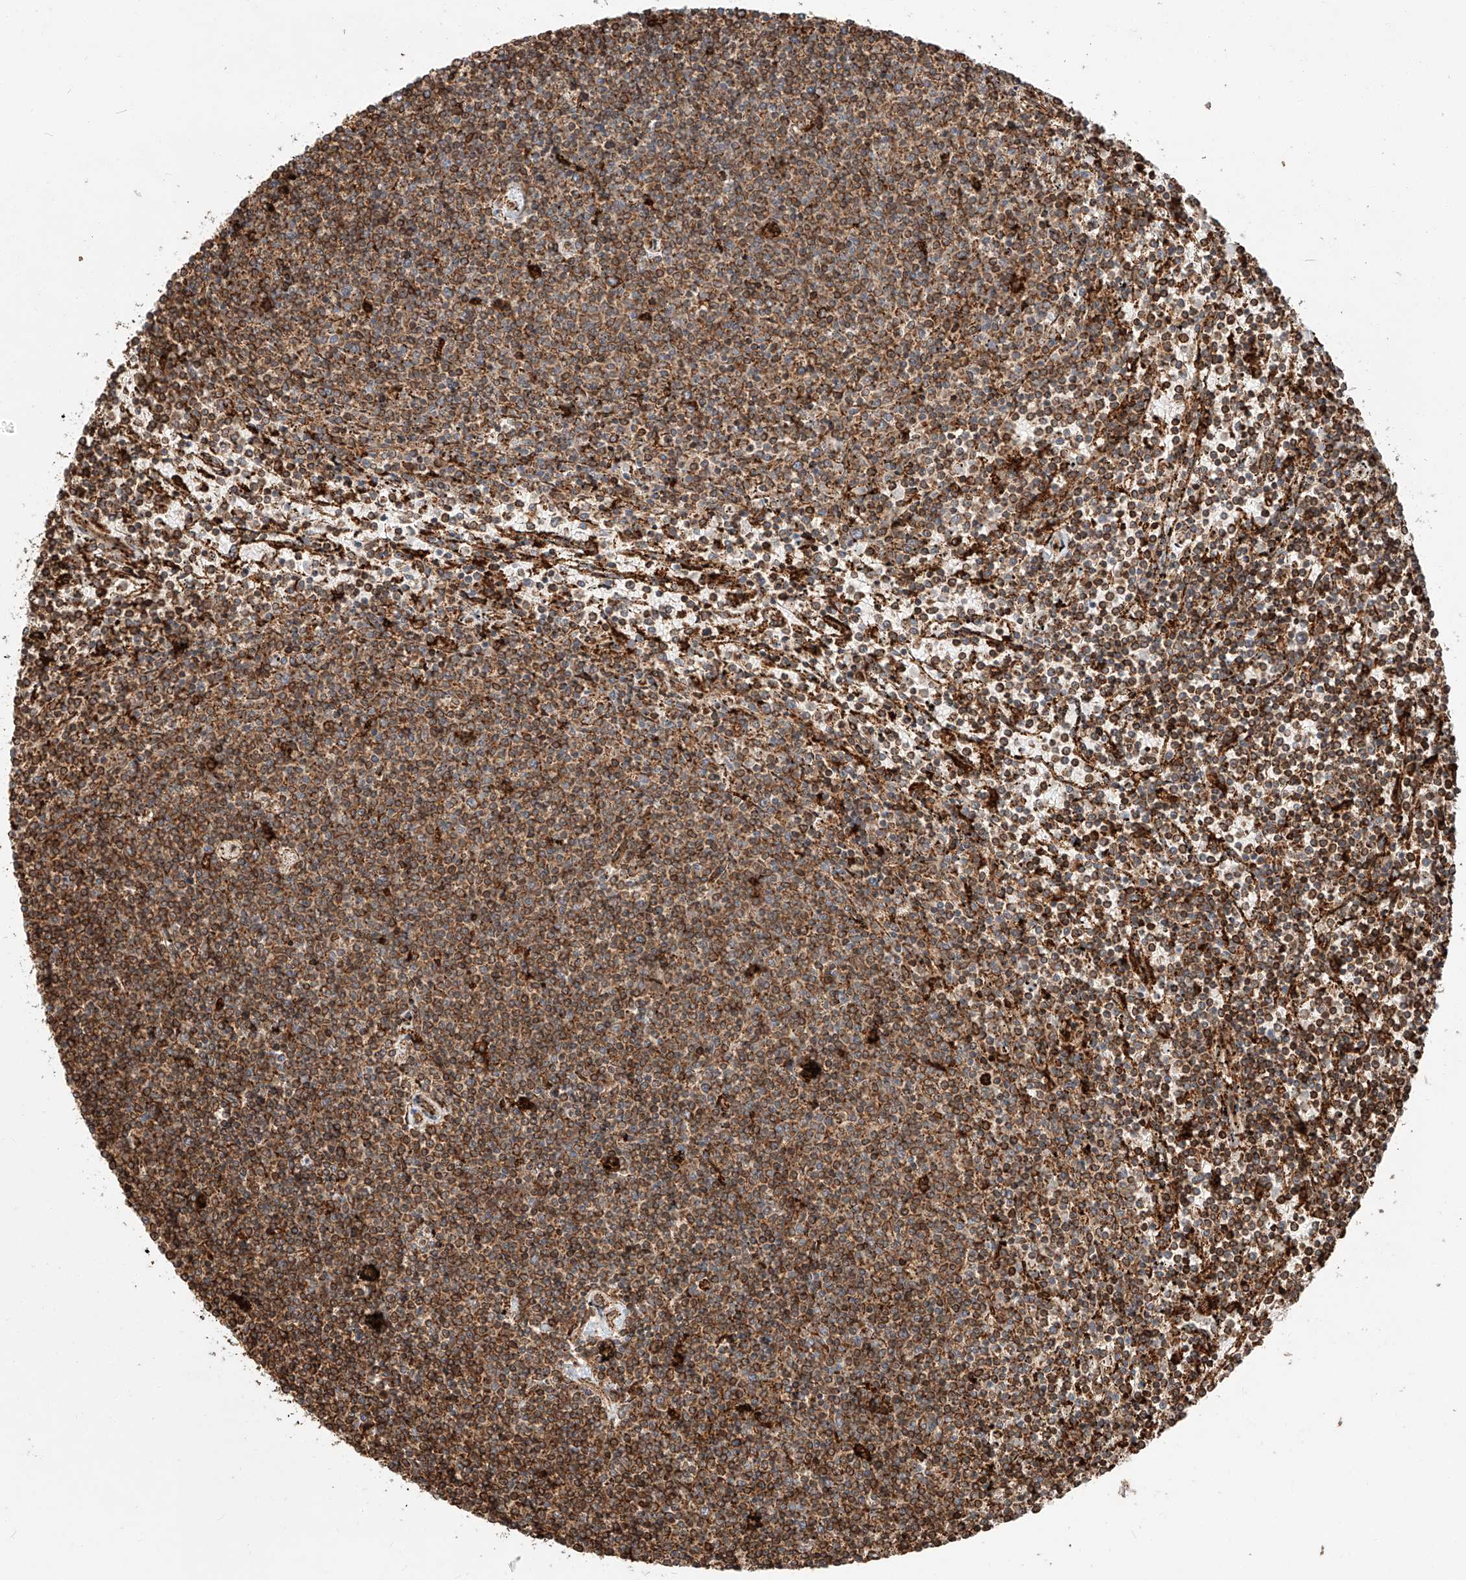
{"staining": {"intensity": "moderate", "quantity": ">75%", "location": "cytoplasmic/membranous"}, "tissue": "lymphoma", "cell_type": "Tumor cells", "image_type": "cancer", "snomed": [{"axis": "morphology", "description": "Malignant lymphoma, non-Hodgkin's type, Low grade"}, {"axis": "topography", "description": "Spleen"}], "caption": "This is a histology image of immunohistochemistry (IHC) staining of lymphoma, which shows moderate expression in the cytoplasmic/membranous of tumor cells.", "gene": "ZNF84", "patient": {"sex": "female", "age": 50}}